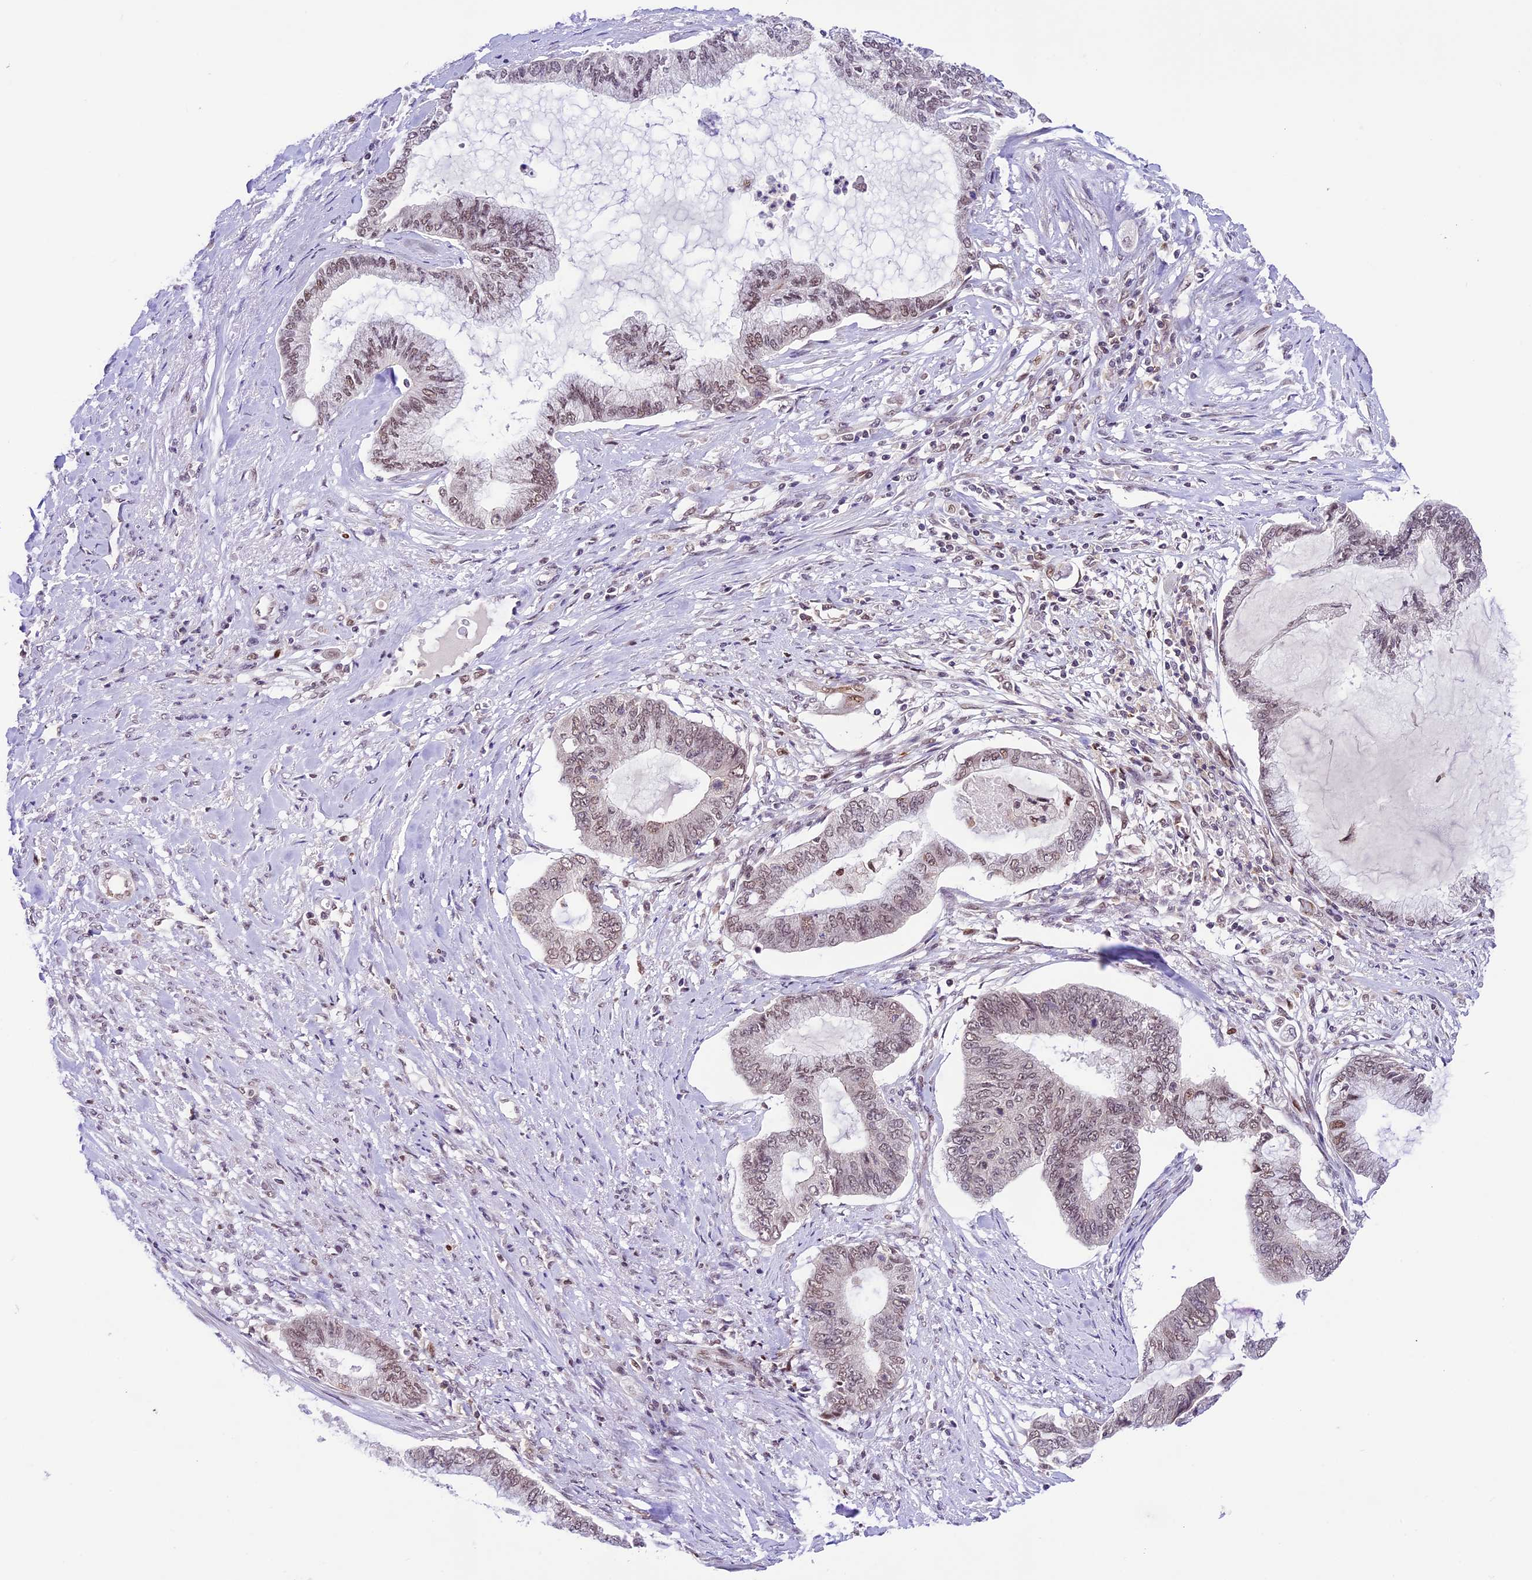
{"staining": {"intensity": "weak", "quantity": "25%-75%", "location": "nuclear"}, "tissue": "endometrial cancer", "cell_type": "Tumor cells", "image_type": "cancer", "snomed": [{"axis": "morphology", "description": "Adenocarcinoma, NOS"}, {"axis": "topography", "description": "Endometrium"}], "caption": "This image reveals IHC staining of endometrial cancer, with low weak nuclear positivity in about 25%-75% of tumor cells.", "gene": "SHKBP1", "patient": {"sex": "female", "age": 86}}